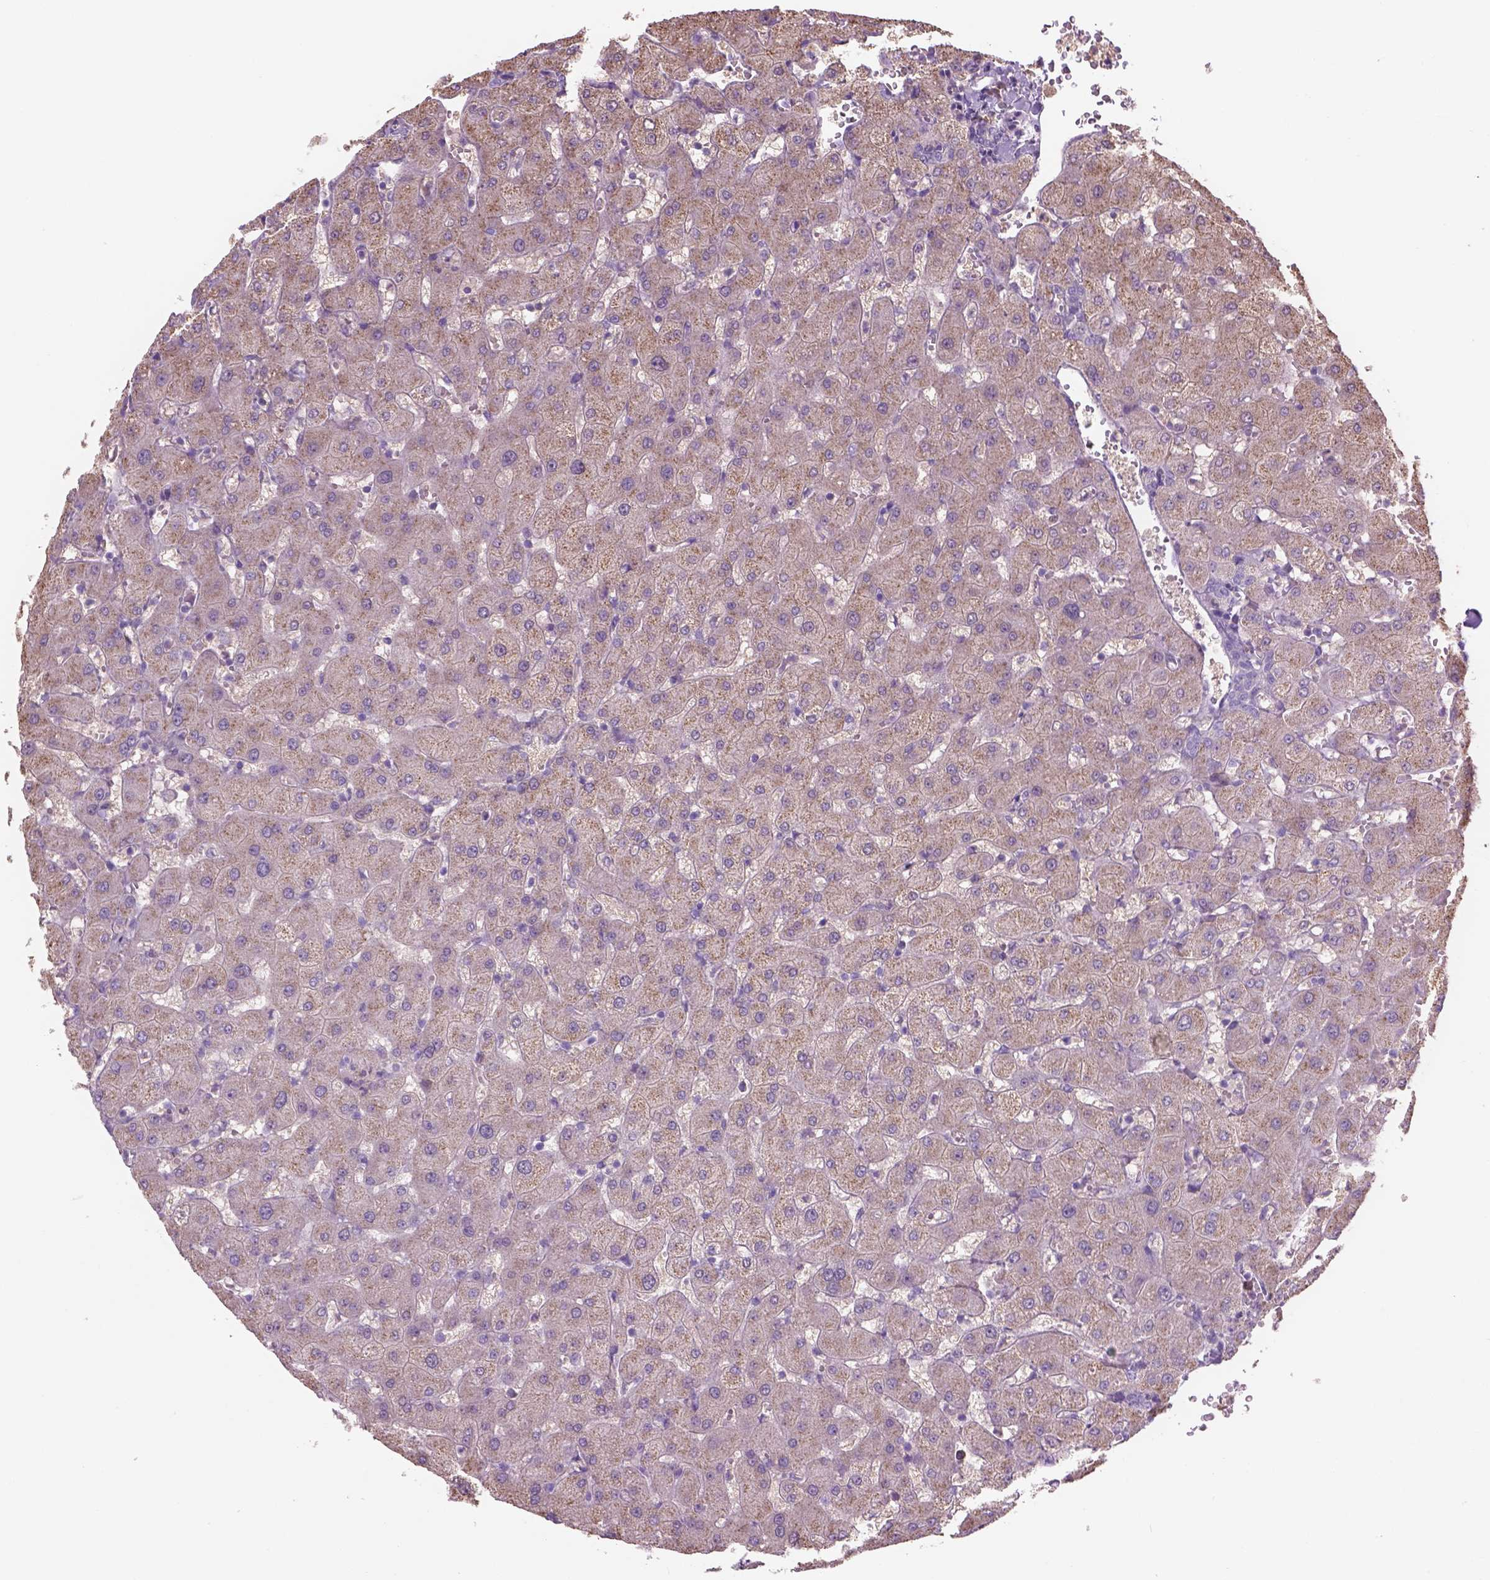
{"staining": {"intensity": "negative", "quantity": "none", "location": "none"}, "tissue": "liver", "cell_type": "Cholangiocytes", "image_type": "normal", "snomed": [{"axis": "morphology", "description": "Normal tissue, NOS"}, {"axis": "topography", "description": "Liver"}], "caption": "This is an immunohistochemistry micrograph of benign human liver. There is no expression in cholangiocytes.", "gene": "CD84", "patient": {"sex": "female", "age": 63}}